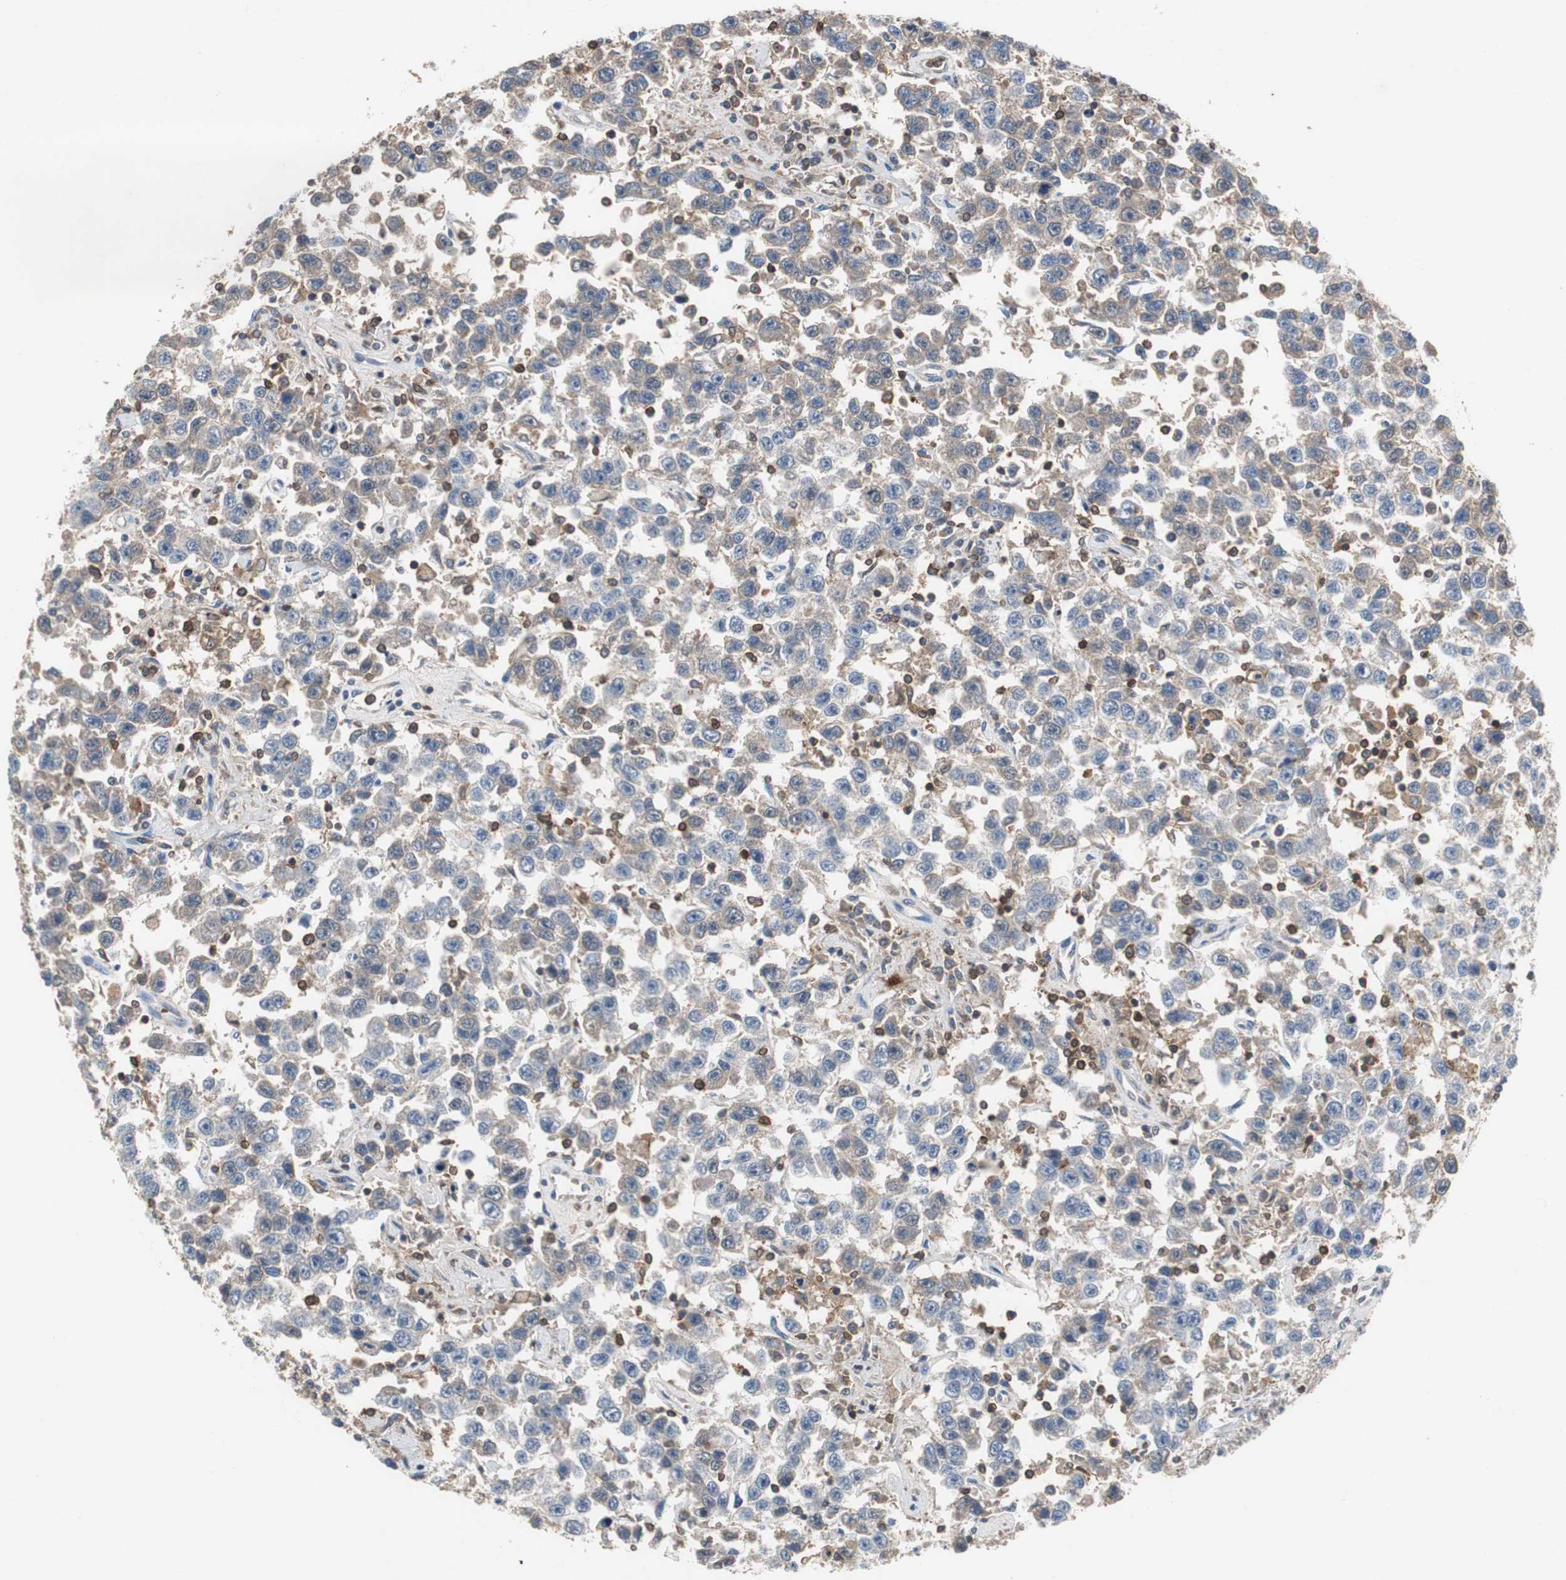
{"staining": {"intensity": "weak", "quantity": "<25%", "location": "cytoplasmic/membranous"}, "tissue": "testis cancer", "cell_type": "Tumor cells", "image_type": "cancer", "snomed": [{"axis": "morphology", "description": "Seminoma, NOS"}, {"axis": "topography", "description": "Testis"}], "caption": "Immunohistochemistry photomicrograph of testis cancer (seminoma) stained for a protein (brown), which shows no staining in tumor cells. (Stains: DAB immunohistochemistry with hematoxylin counter stain, Microscopy: brightfield microscopy at high magnification).", "gene": "CALB2", "patient": {"sex": "male", "age": 41}}